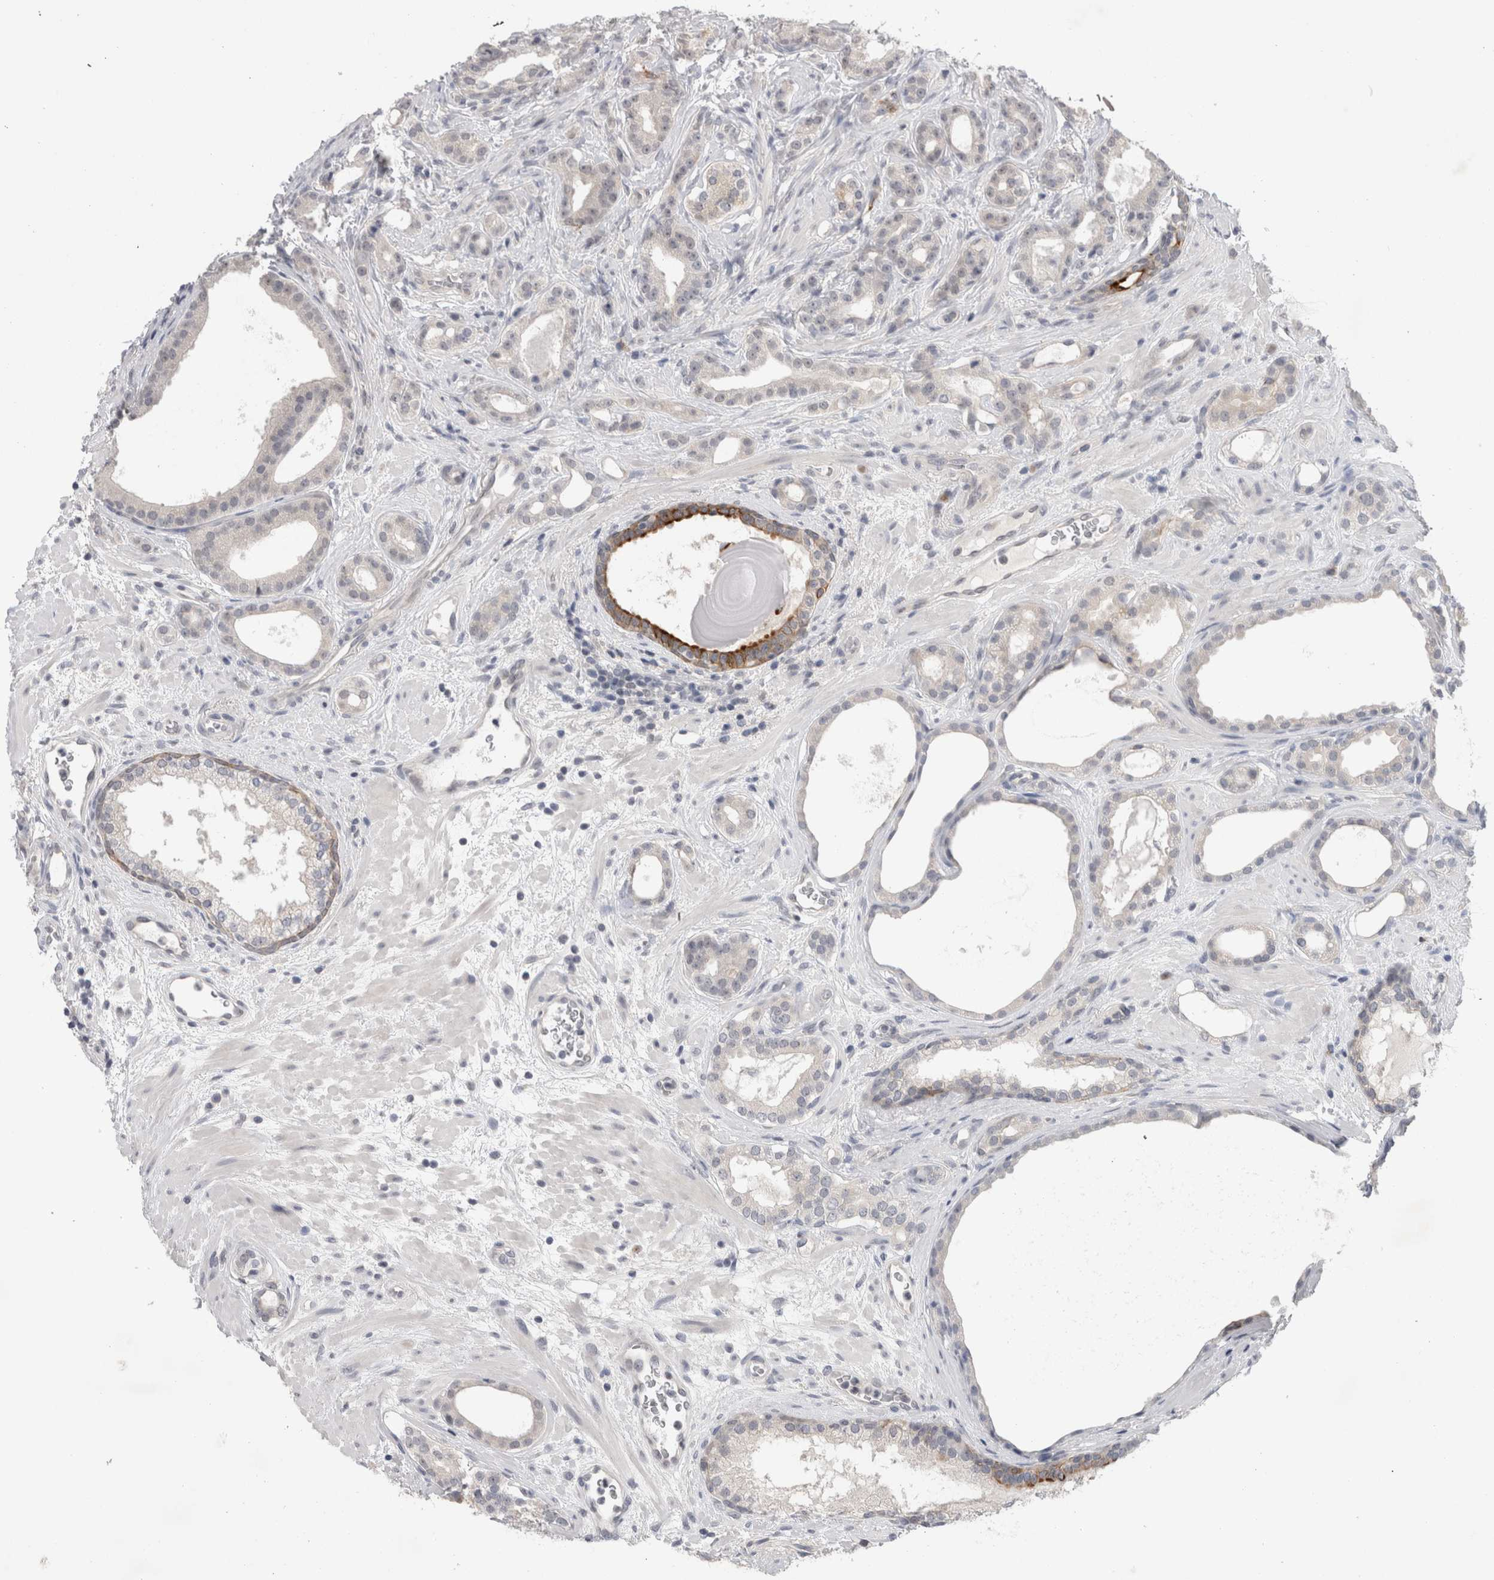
{"staining": {"intensity": "negative", "quantity": "none", "location": "none"}, "tissue": "prostate cancer", "cell_type": "Tumor cells", "image_type": "cancer", "snomed": [{"axis": "morphology", "description": "Adenocarcinoma, High grade"}, {"axis": "topography", "description": "Prostate"}], "caption": "Tumor cells are negative for protein expression in human prostate high-grade adenocarcinoma. (Brightfield microscopy of DAB immunohistochemistry at high magnification).", "gene": "ZNF341", "patient": {"sex": "male", "age": 60}}